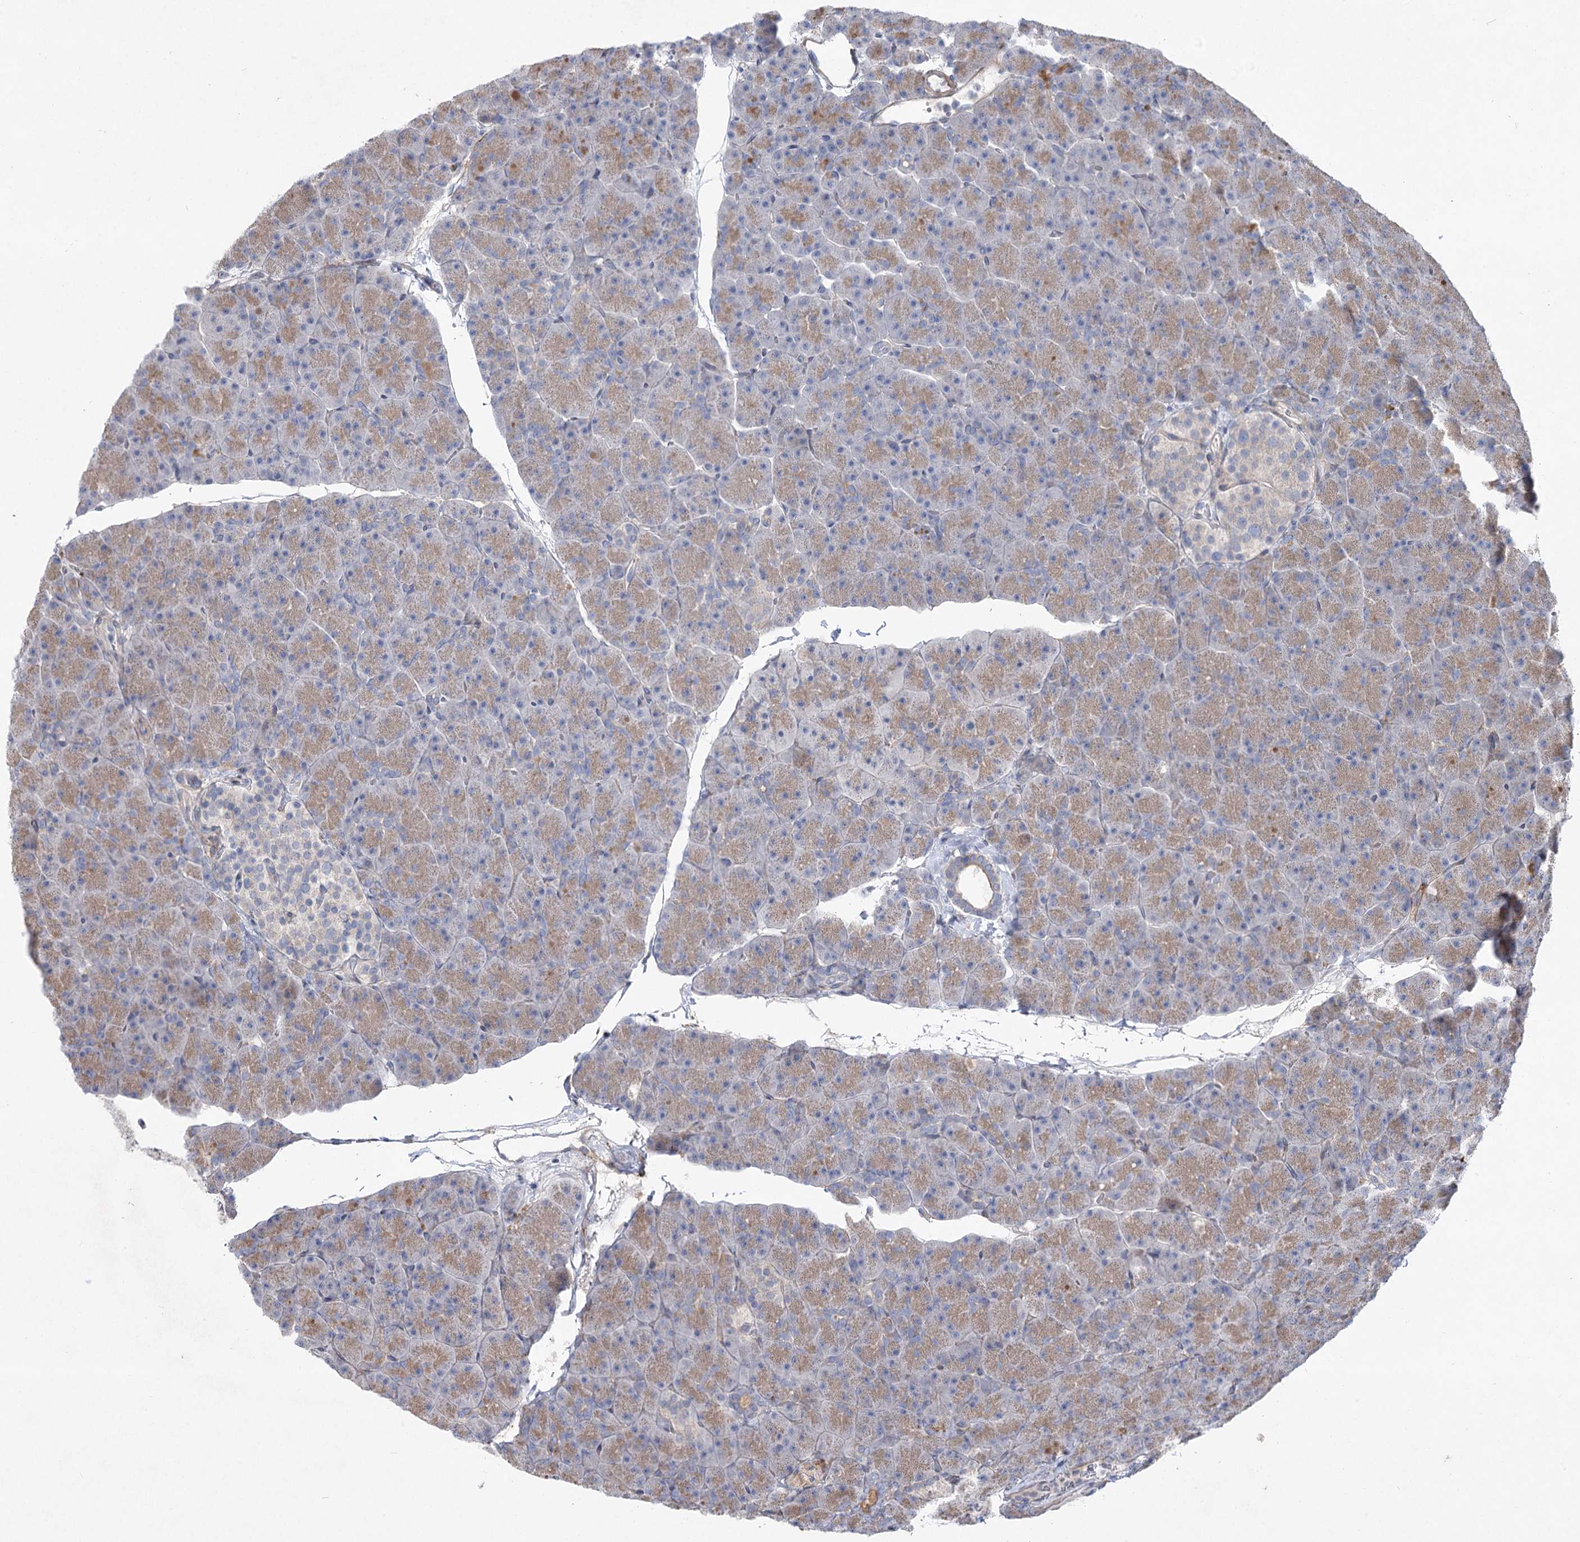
{"staining": {"intensity": "moderate", "quantity": ">75%", "location": "cytoplasmic/membranous"}, "tissue": "pancreas", "cell_type": "Exocrine glandular cells", "image_type": "normal", "snomed": [{"axis": "morphology", "description": "Normal tissue, NOS"}, {"axis": "topography", "description": "Pancreas"}], "caption": "The micrograph shows immunohistochemical staining of unremarkable pancreas. There is moderate cytoplasmic/membranous positivity is seen in approximately >75% of exocrine glandular cells. The protein of interest is stained brown, and the nuclei are stained in blue (DAB (3,3'-diaminobenzidine) IHC with brightfield microscopy, high magnification).", "gene": "SH3BP5L", "patient": {"sex": "male", "age": 36}}